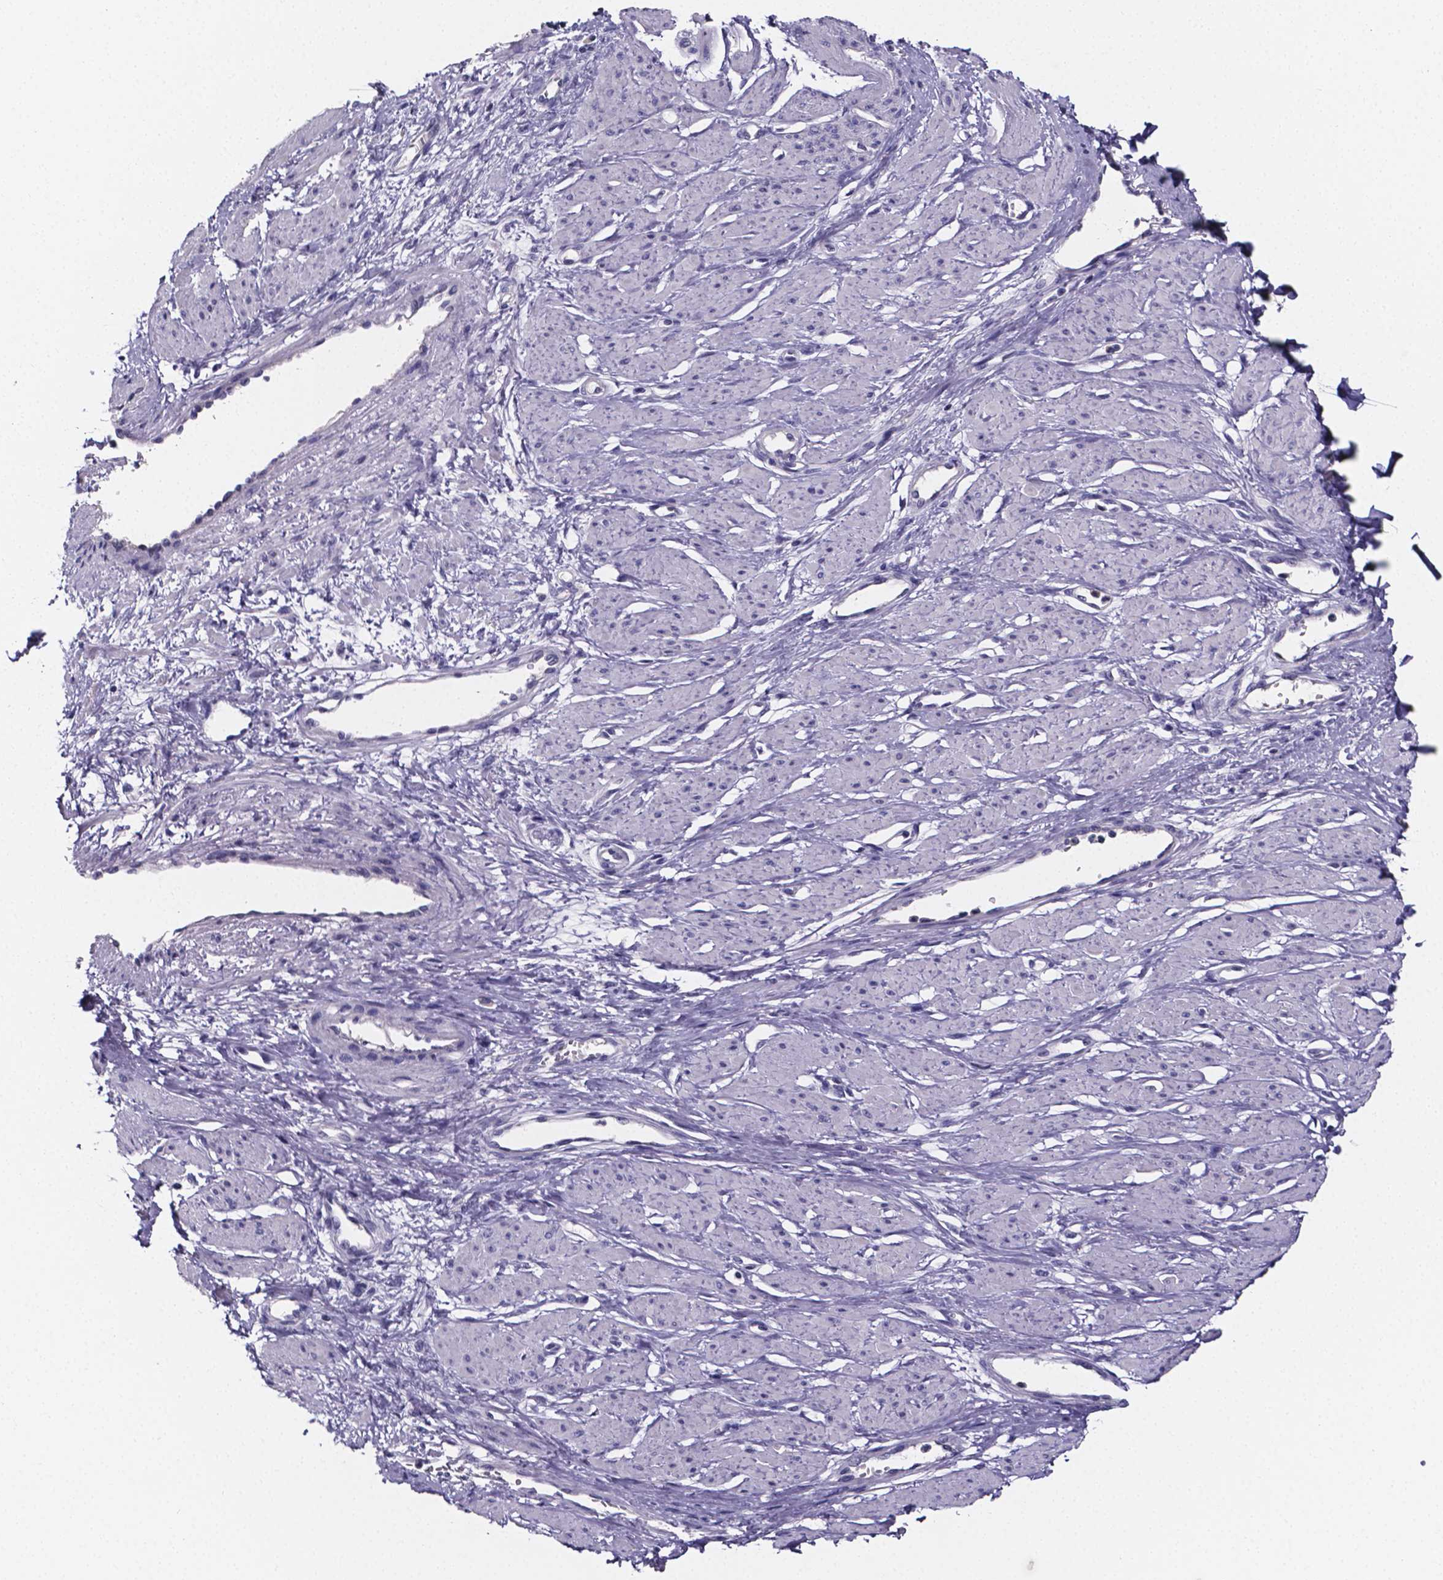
{"staining": {"intensity": "negative", "quantity": "none", "location": "none"}, "tissue": "smooth muscle", "cell_type": "Smooth muscle cells", "image_type": "normal", "snomed": [{"axis": "morphology", "description": "Normal tissue, NOS"}, {"axis": "topography", "description": "Smooth muscle"}, {"axis": "topography", "description": "Uterus"}], "caption": "Smooth muscle cells show no significant protein expression in benign smooth muscle. (Immunohistochemistry, brightfield microscopy, high magnification).", "gene": "IZUMO1", "patient": {"sex": "female", "age": 39}}